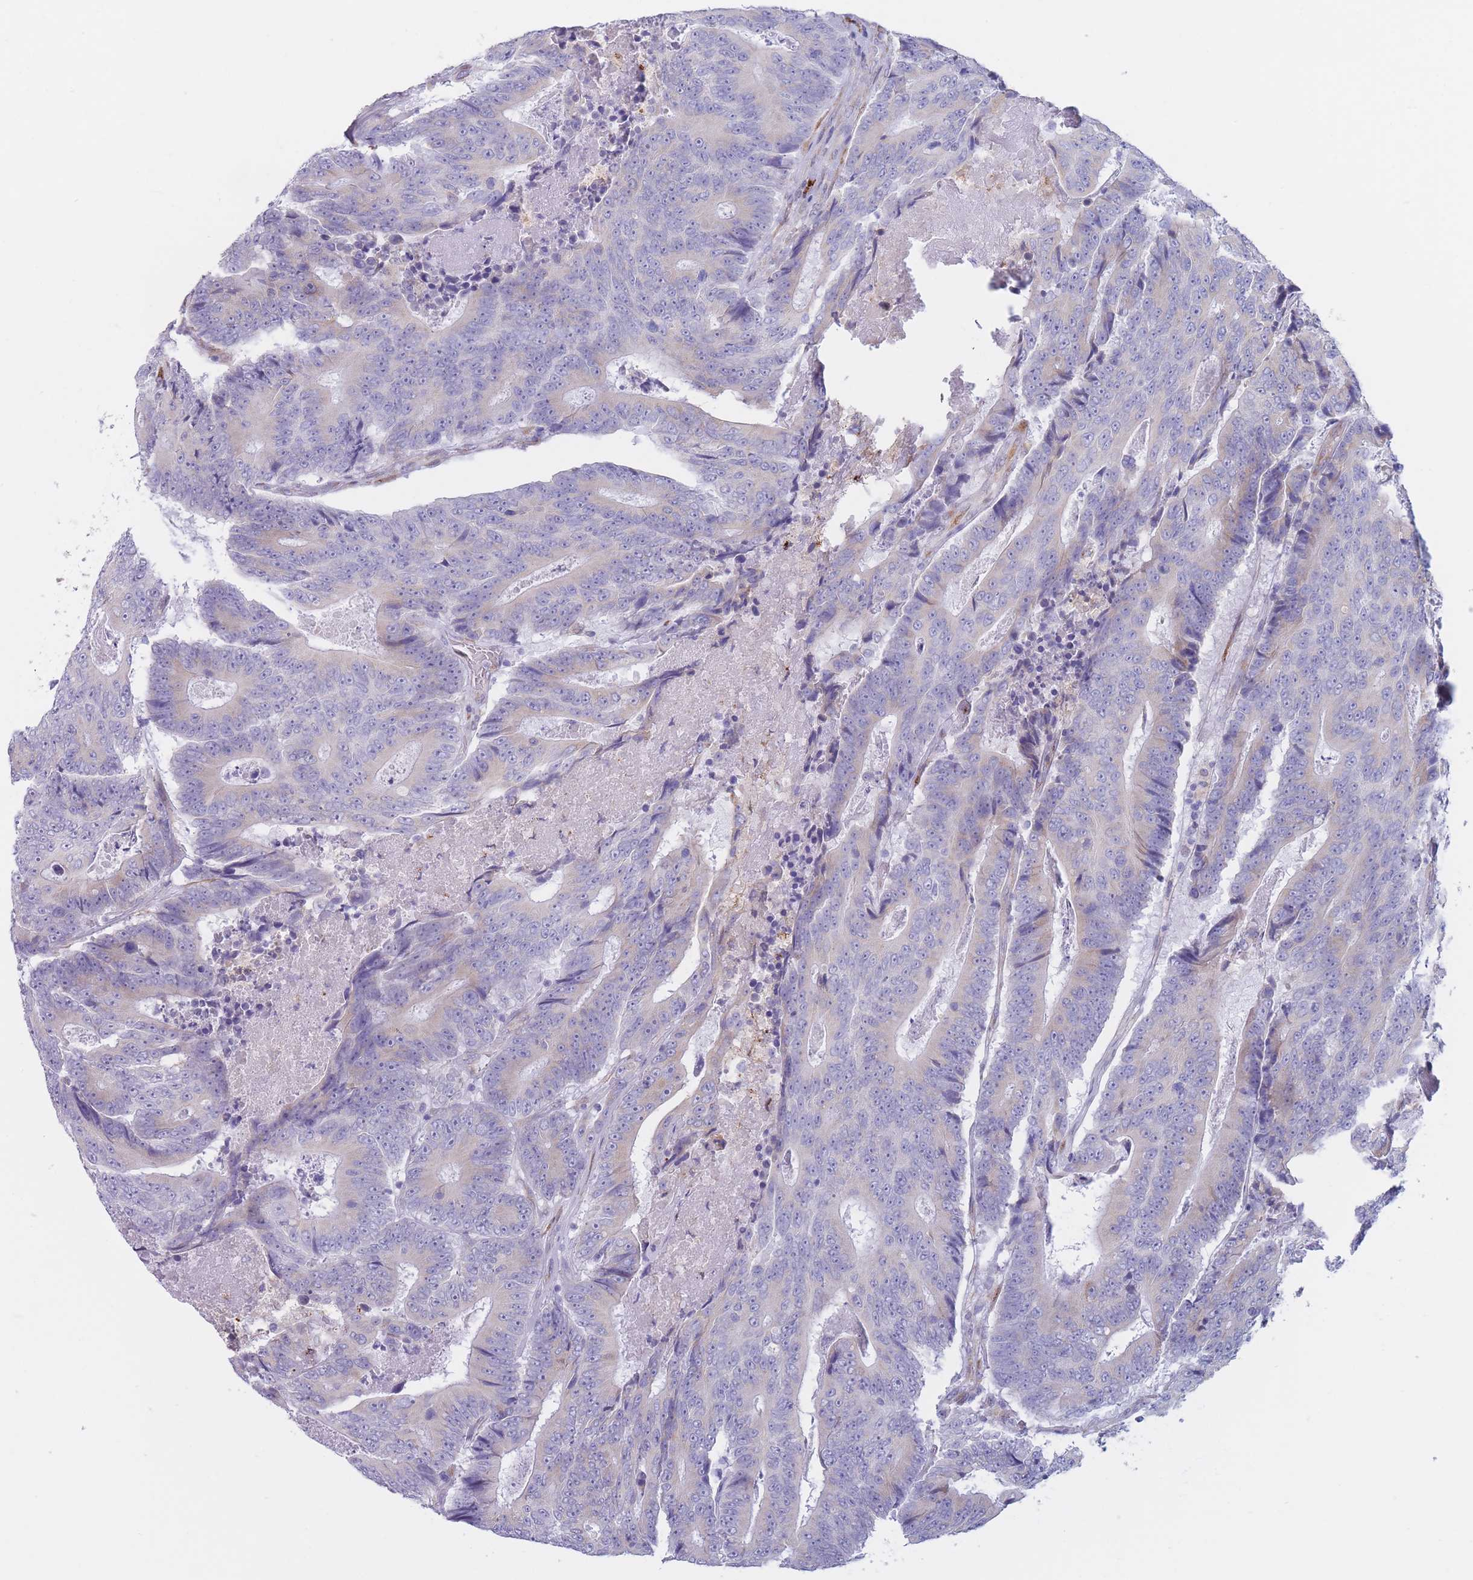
{"staining": {"intensity": "negative", "quantity": "none", "location": "none"}, "tissue": "colorectal cancer", "cell_type": "Tumor cells", "image_type": "cancer", "snomed": [{"axis": "morphology", "description": "Adenocarcinoma, NOS"}, {"axis": "topography", "description": "Colon"}], "caption": "A micrograph of colorectal cancer (adenocarcinoma) stained for a protein reveals no brown staining in tumor cells.", "gene": "MRPL30", "patient": {"sex": "male", "age": 83}}